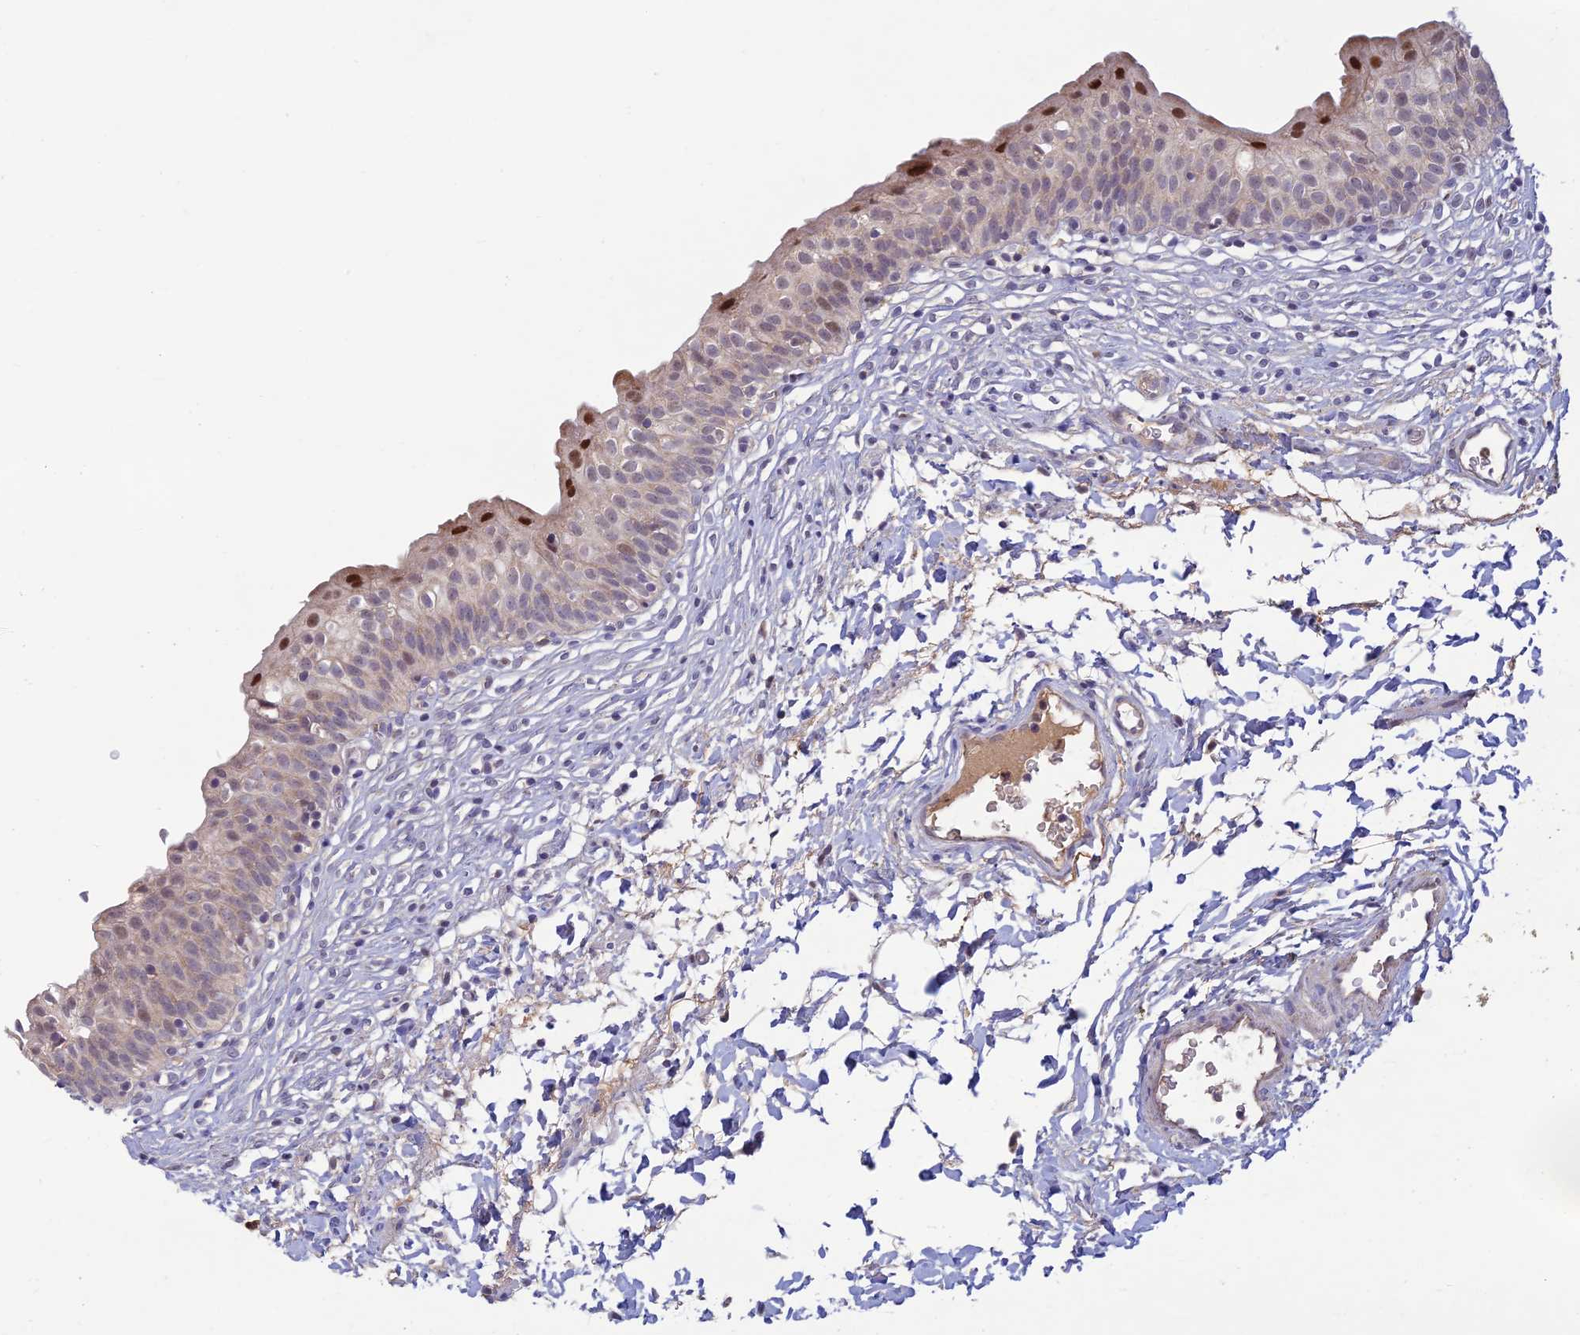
{"staining": {"intensity": "moderate", "quantity": "<25%", "location": "nuclear"}, "tissue": "urinary bladder", "cell_type": "Urothelial cells", "image_type": "normal", "snomed": [{"axis": "morphology", "description": "Normal tissue, NOS"}, {"axis": "topography", "description": "Urinary bladder"}], "caption": "Immunohistochemical staining of normal urinary bladder shows <25% levels of moderate nuclear protein staining in approximately <25% of urothelial cells.", "gene": "FASTKD5", "patient": {"sex": "male", "age": 55}}